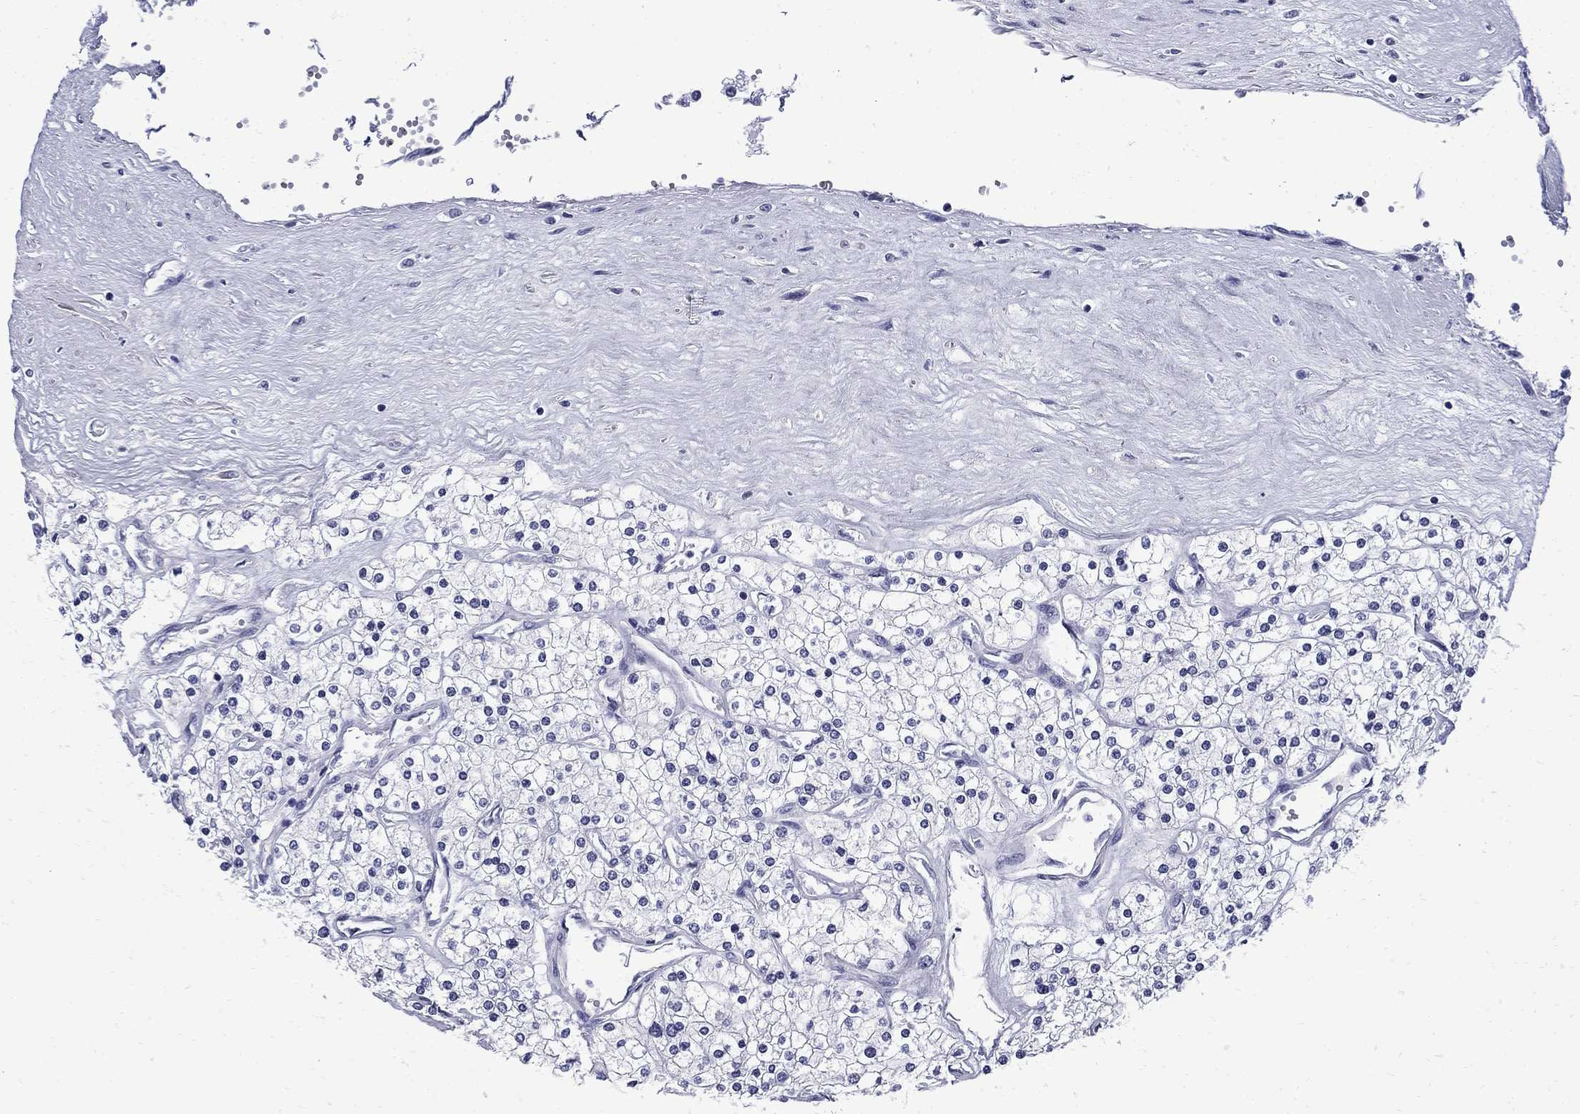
{"staining": {"intensity": "negative", "quantity": "none", "location": "none"}, "tissue": "renal cancer", "cell_type": "Tumor cells", "image_type": "cancer", "snomed": [{"axis": "morphology", "description": "Adenocarcinoma, NOS"}, {"axis": "topography", "description": "Kidney"}], "caption": "The image shows no staining of tumor cells in renal cancer. (DAB immunohistochemistry (IHC) visualized using brightfield microscopy, high magnification).", "gene": "MGARP", "patient": {"sex": "male", "age": 80}}